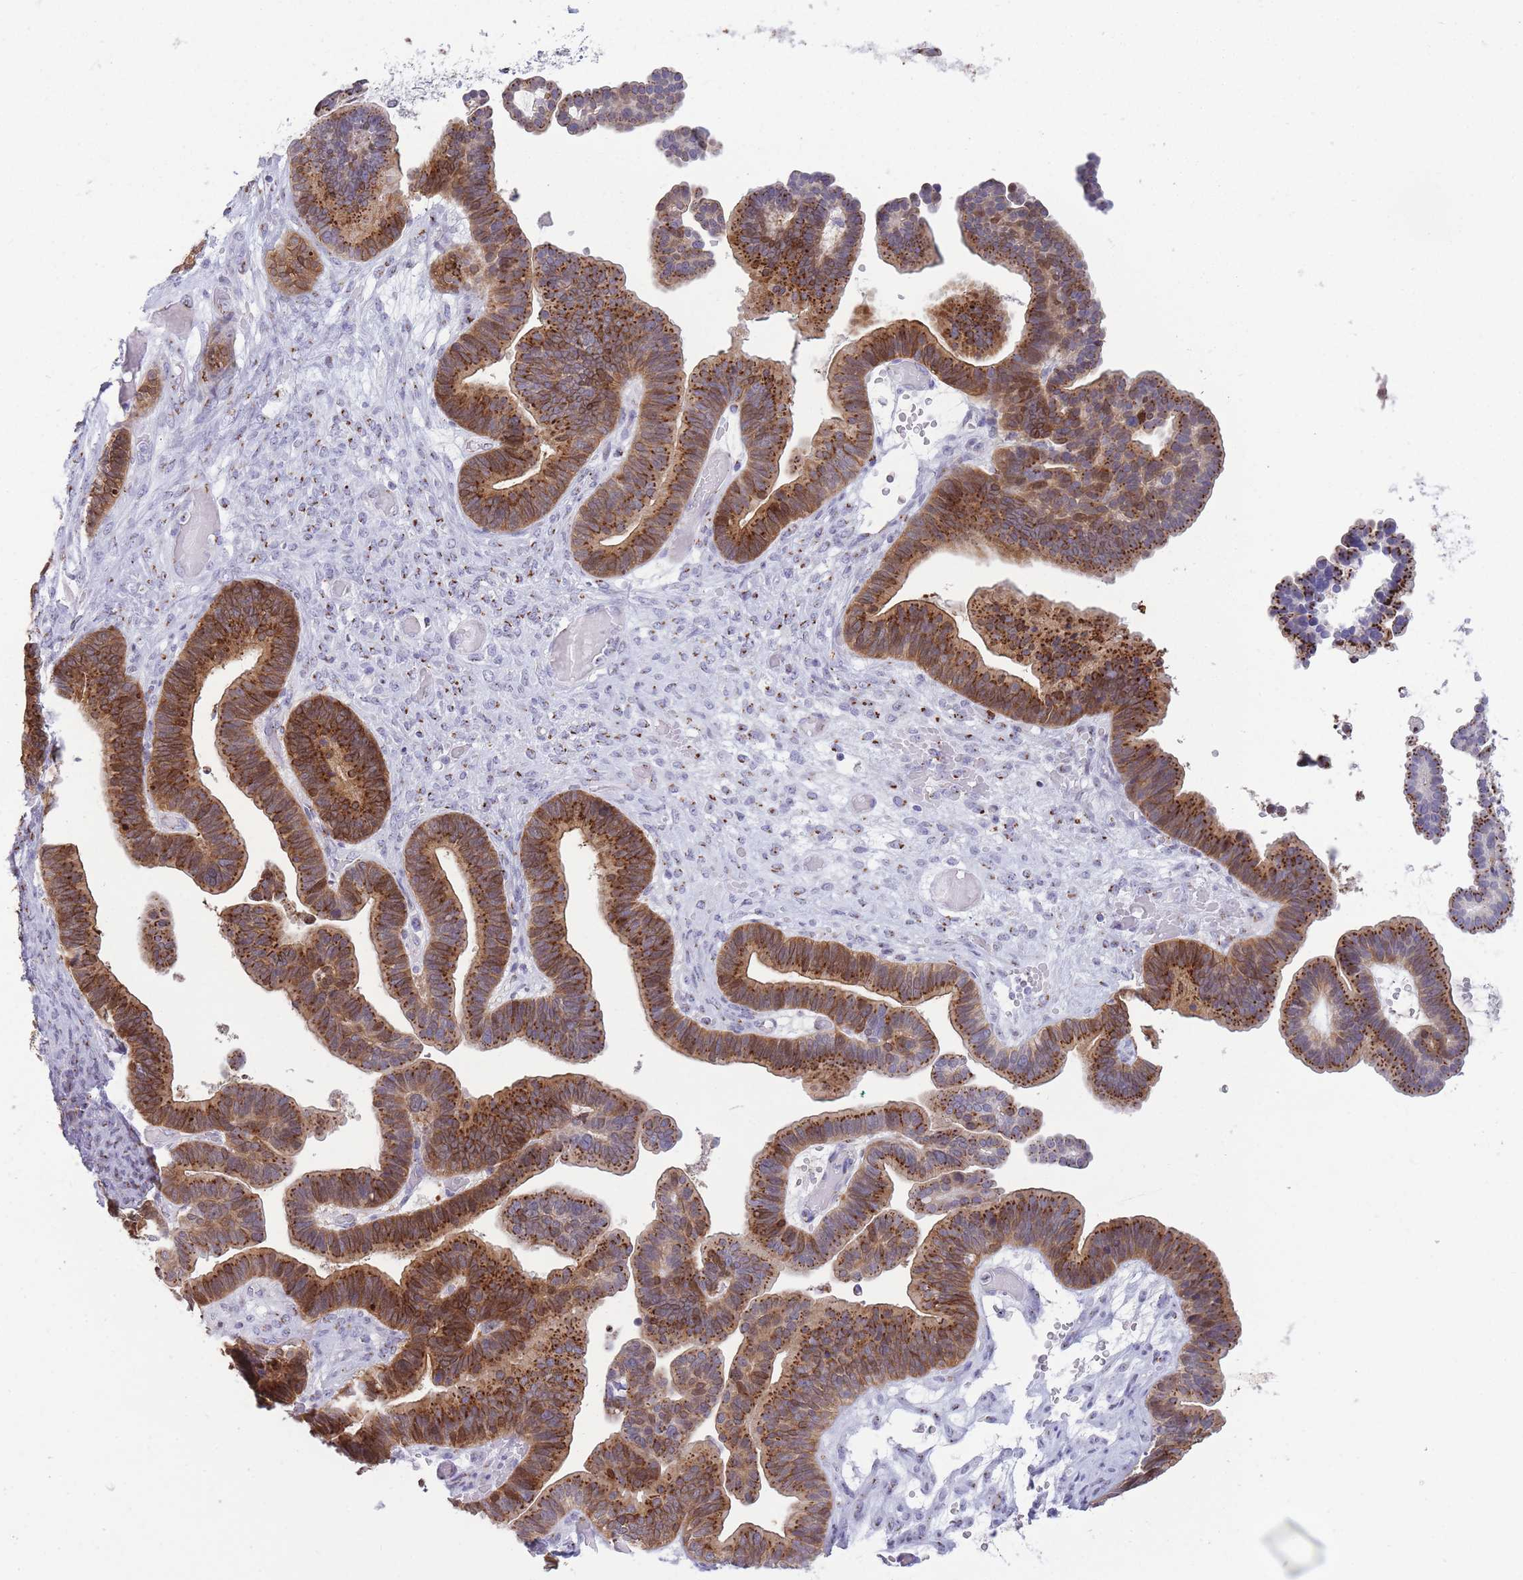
{"staining": {"intensity": "strong", "quantity": ">75%", "location": "cytoplasmic/membranous"}, "tissue": "ovarian cancer", "cell_type": "Tumor cells", "image_type": "cancer", "snomed": [{"axis": "morphology", "description": "Cystadenocarcinoma, serous, NOS"}, {"axis": "topography", "description": "Ovary"}], "caption": "A high-resolution image shows IHC staining of ovarian serous cystadenocarcinoma, which exhibits strong cytoplasmic/membranous staining in approximately >75% of tumor cells.", "gene": "B4GALT2", "patient": {"sex": "female", "age": 56}}